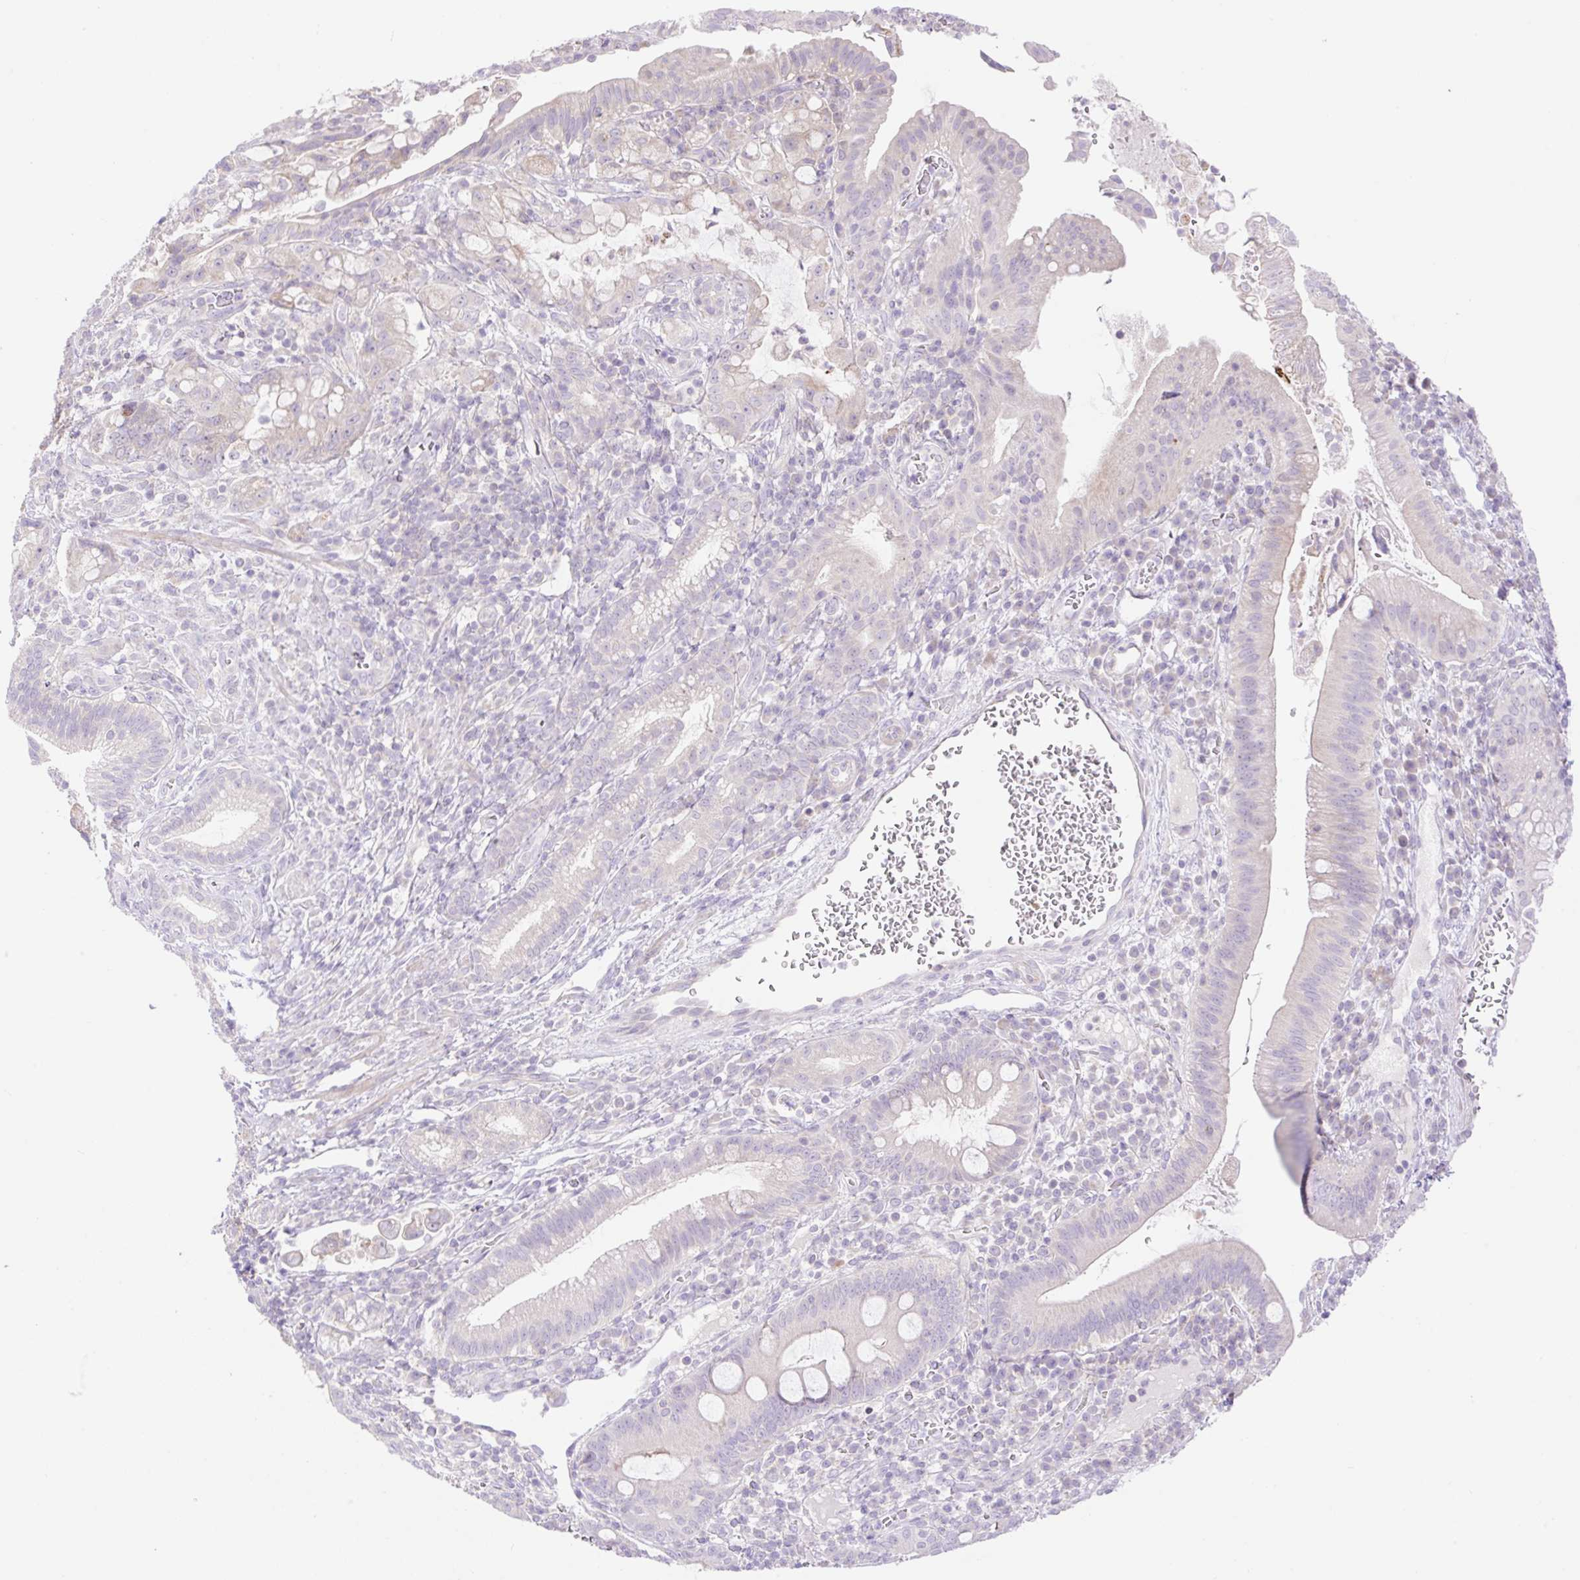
{"staining": {"intensity": "negative", "quantity": "none", "location": "none"}, "tissue": "pancreatic cancer", "cell_type": "Tumor cells", "image_type": "cancer", "snomed": [{"axis": "morphology", "description": "Adenocarcinoma, NOS"}, {"axis": "topography", "description": "Pancreas"}], "caption": "High power microscopy image of an IHC photomicrograph of pancreatic cancer (adenocarcinoma), revealing no significant positivity in tumor cells.", "gene": "VPS25", "patient": {"sex": "male", "age": 68}}